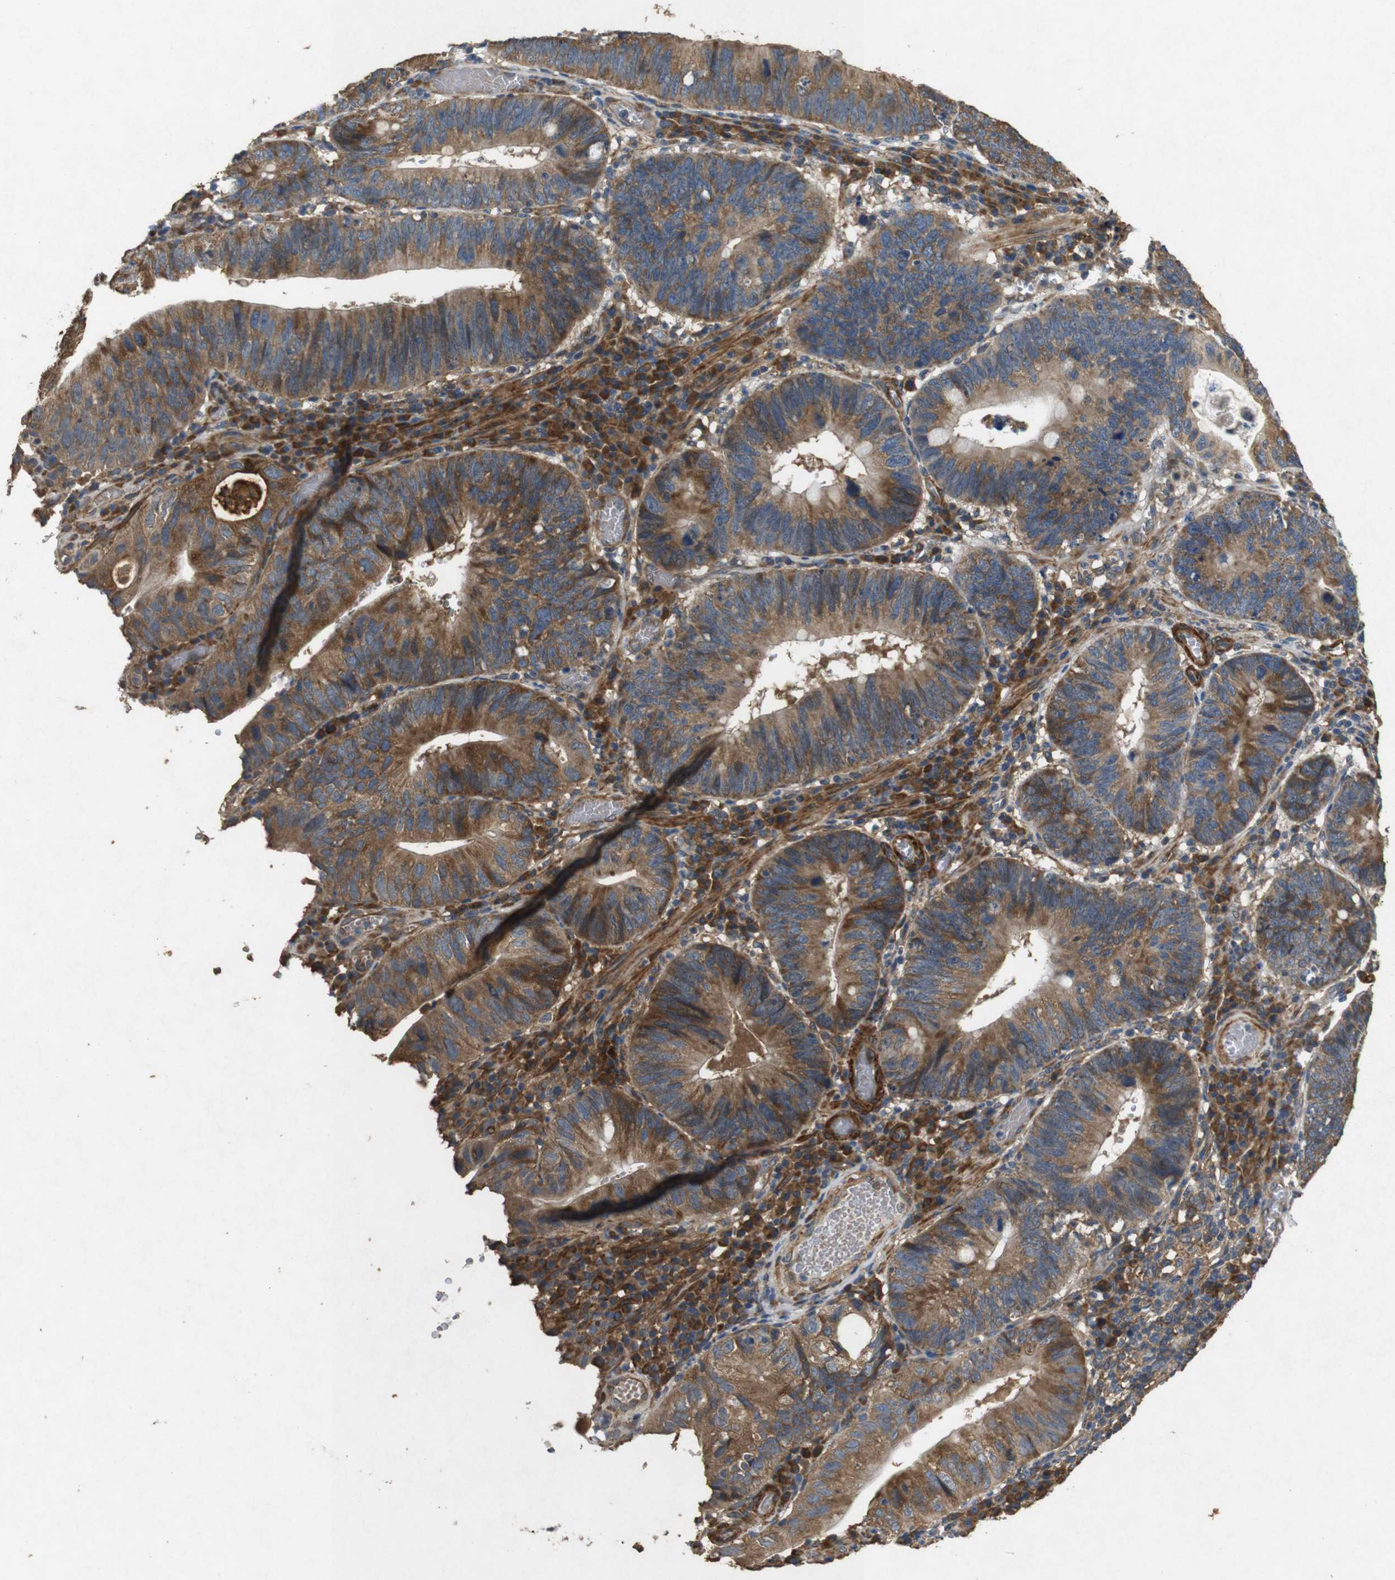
{"staining": {"intensity": "moderate", "quantity": ">75%", "location": "cytoplasmic/membranous"}, "tissue": "stomach cancer", "cell_type": "Tumor cells", "image_type": "cancer", "snomed": [{"axis": "morphology", "description": "Adenocarcinoma, NOS"}, {"axis": "topography", "description": "Stomach"}], "caption": "A micrograph of stomach adenocarcinoma stained for a protein reveals moderate cytoplasmic/membranous brown staining in tumor cells.", "gene": "BNIP3", "patient": {"sex": "male", "age": 59}}